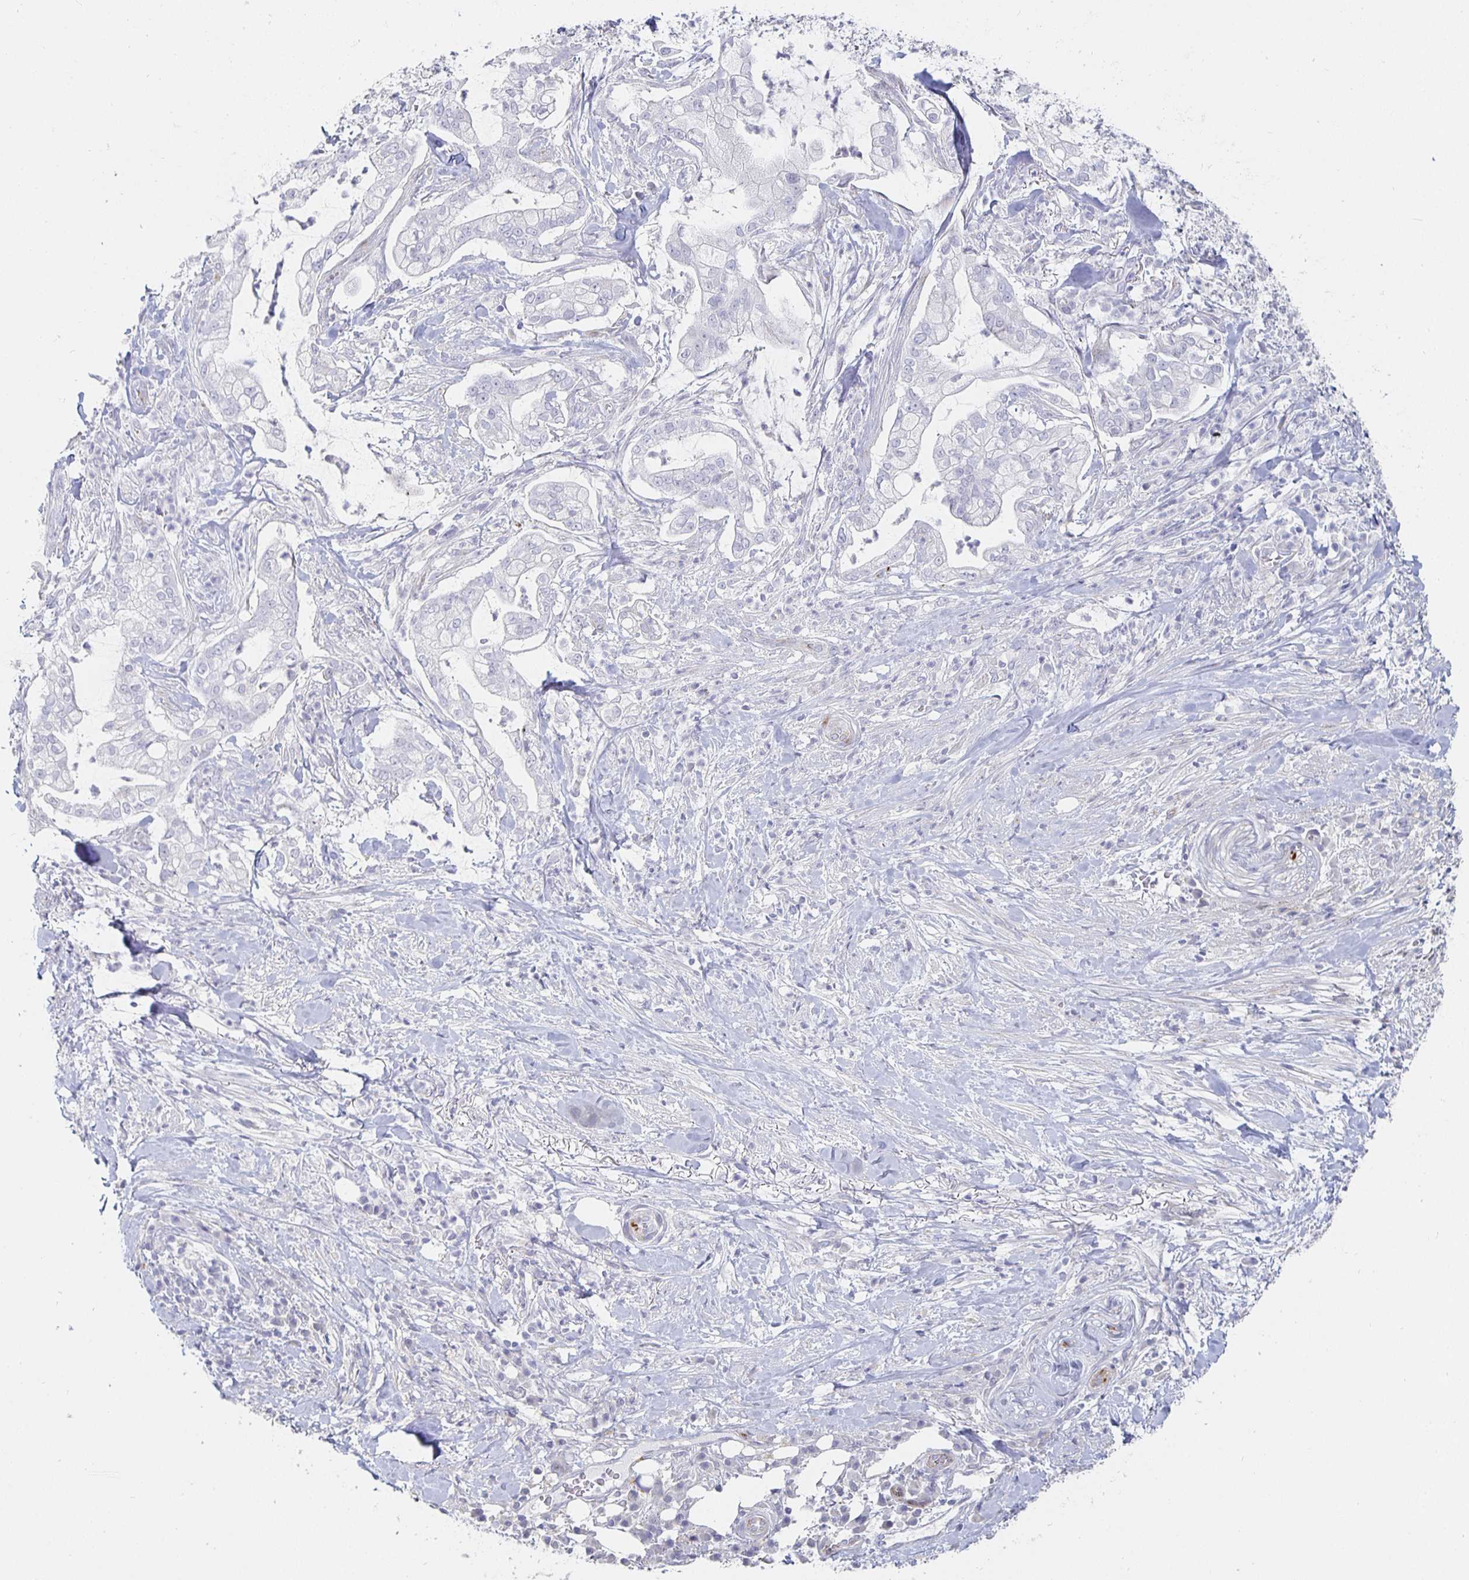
{"staining": {"intensity": "negative", "quantity": "none", "location": "none"}, "tissue": "pancreatic cancer", "cell_type": "Tumor cells", "image_type": "cancer", "snomed": [{"axis": "morphology", "description": "Adenocarcinoma, NOS"}, {"axis": "topography", "description": "Pancreas"}], "caption": "Tumor cells show no significant expression in pancreatic adenocarcinoma.", "gene": "S100G", "patient": {"sex": "female", "age": 69}}